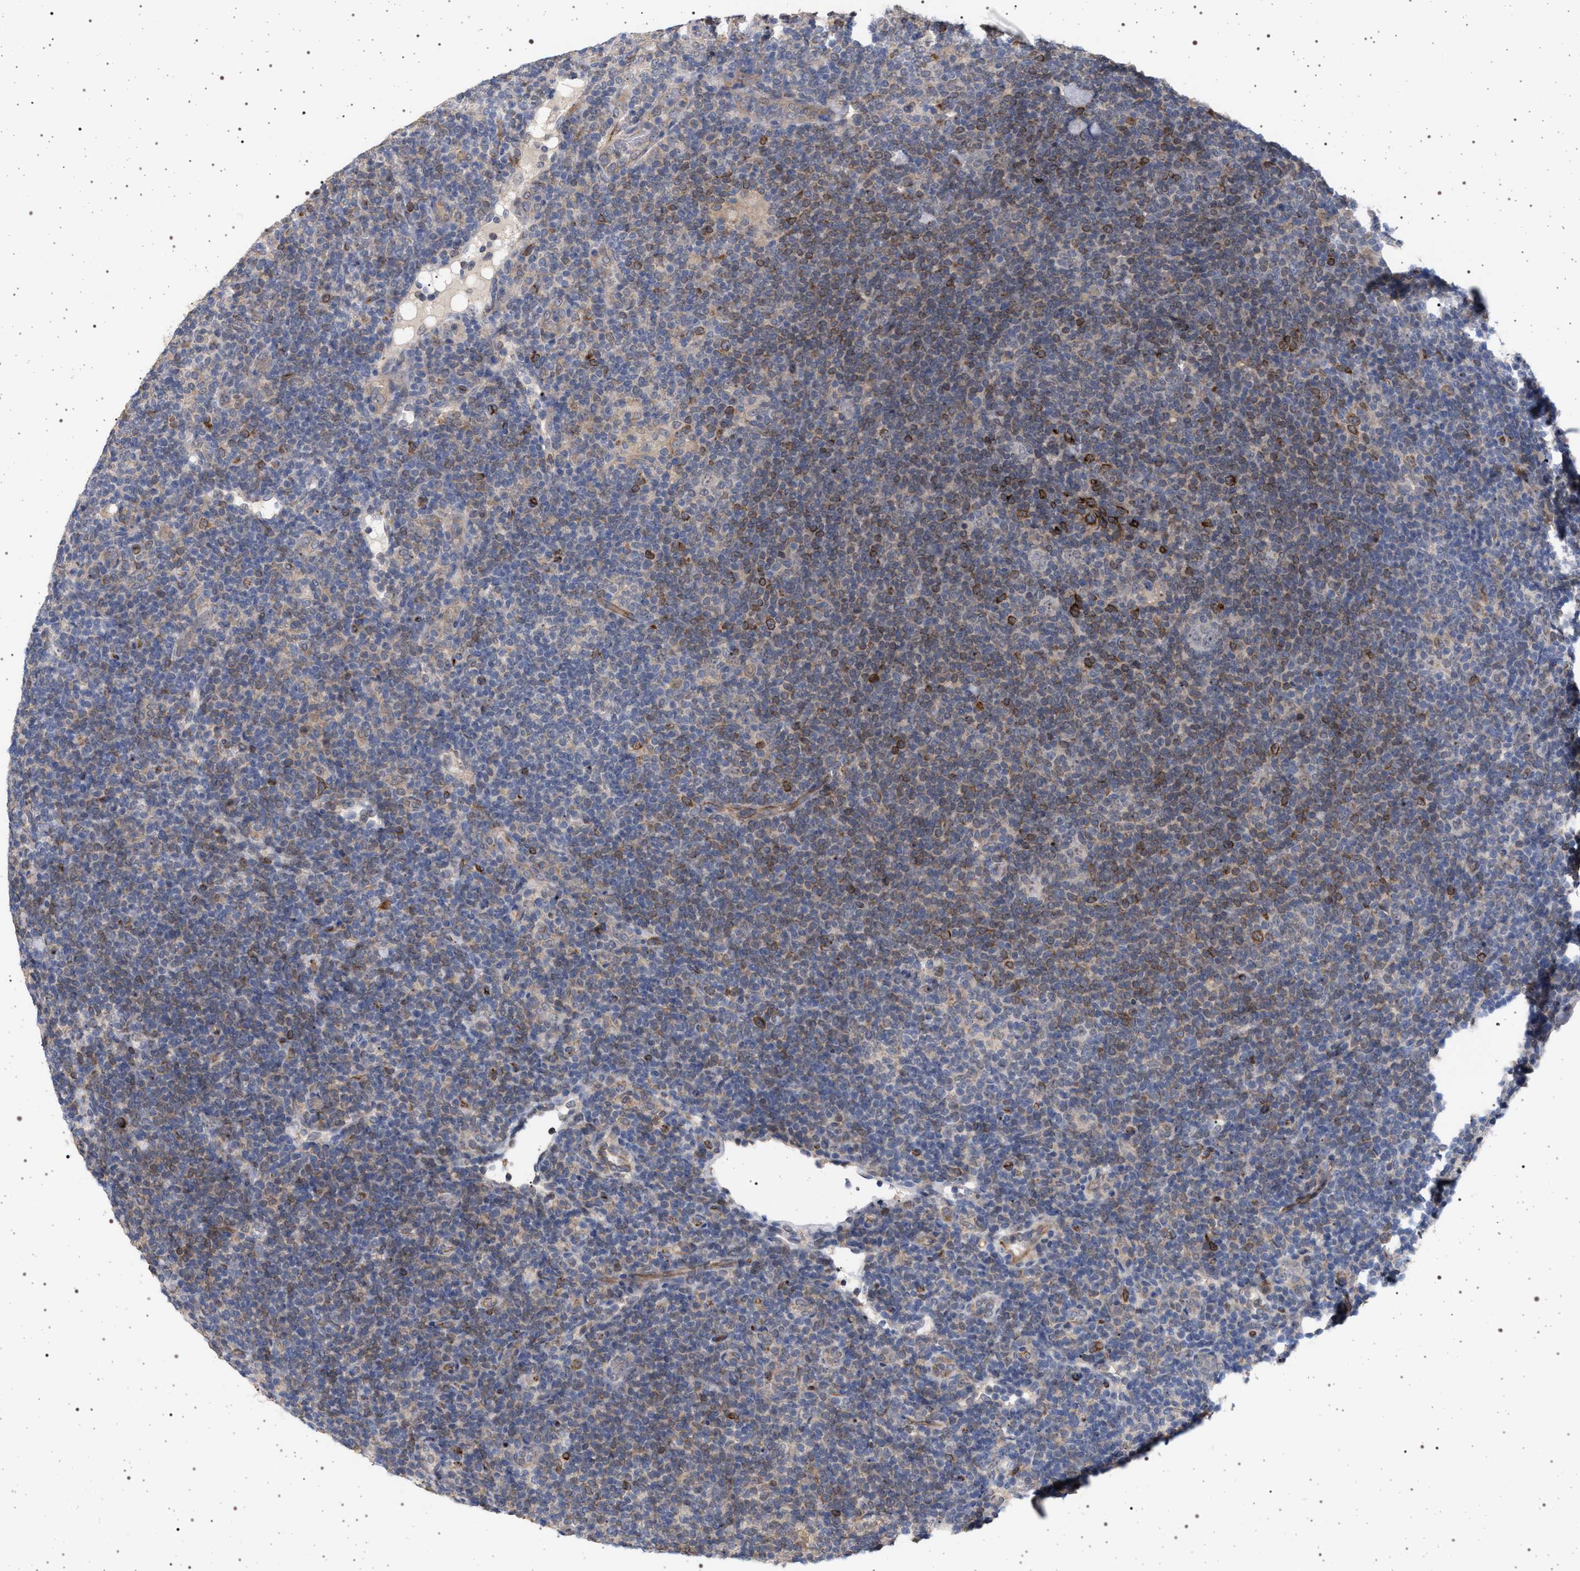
{"staining": {"intensity": "moderate", "quantity": "<25%", "location": "cytoplasmic/membranous"}, "tissue": "lymphoma", "cell_type": "Tumor cells", "image_type": "cancer", "snomed": [{"axis": "morphology", "description": "Hodgkin's disease, NOS"}, {"axis": "topography", "description": "Lymph node"}], "caption": "Hodgkin's disease tissue exhibits moderate cytoplasmic/membranous staining in approximately <25% of tumor cells, visualized by immunohistochemistry.", "gene": "RBM48", "patient": {"sex": "female", "age": 57}}